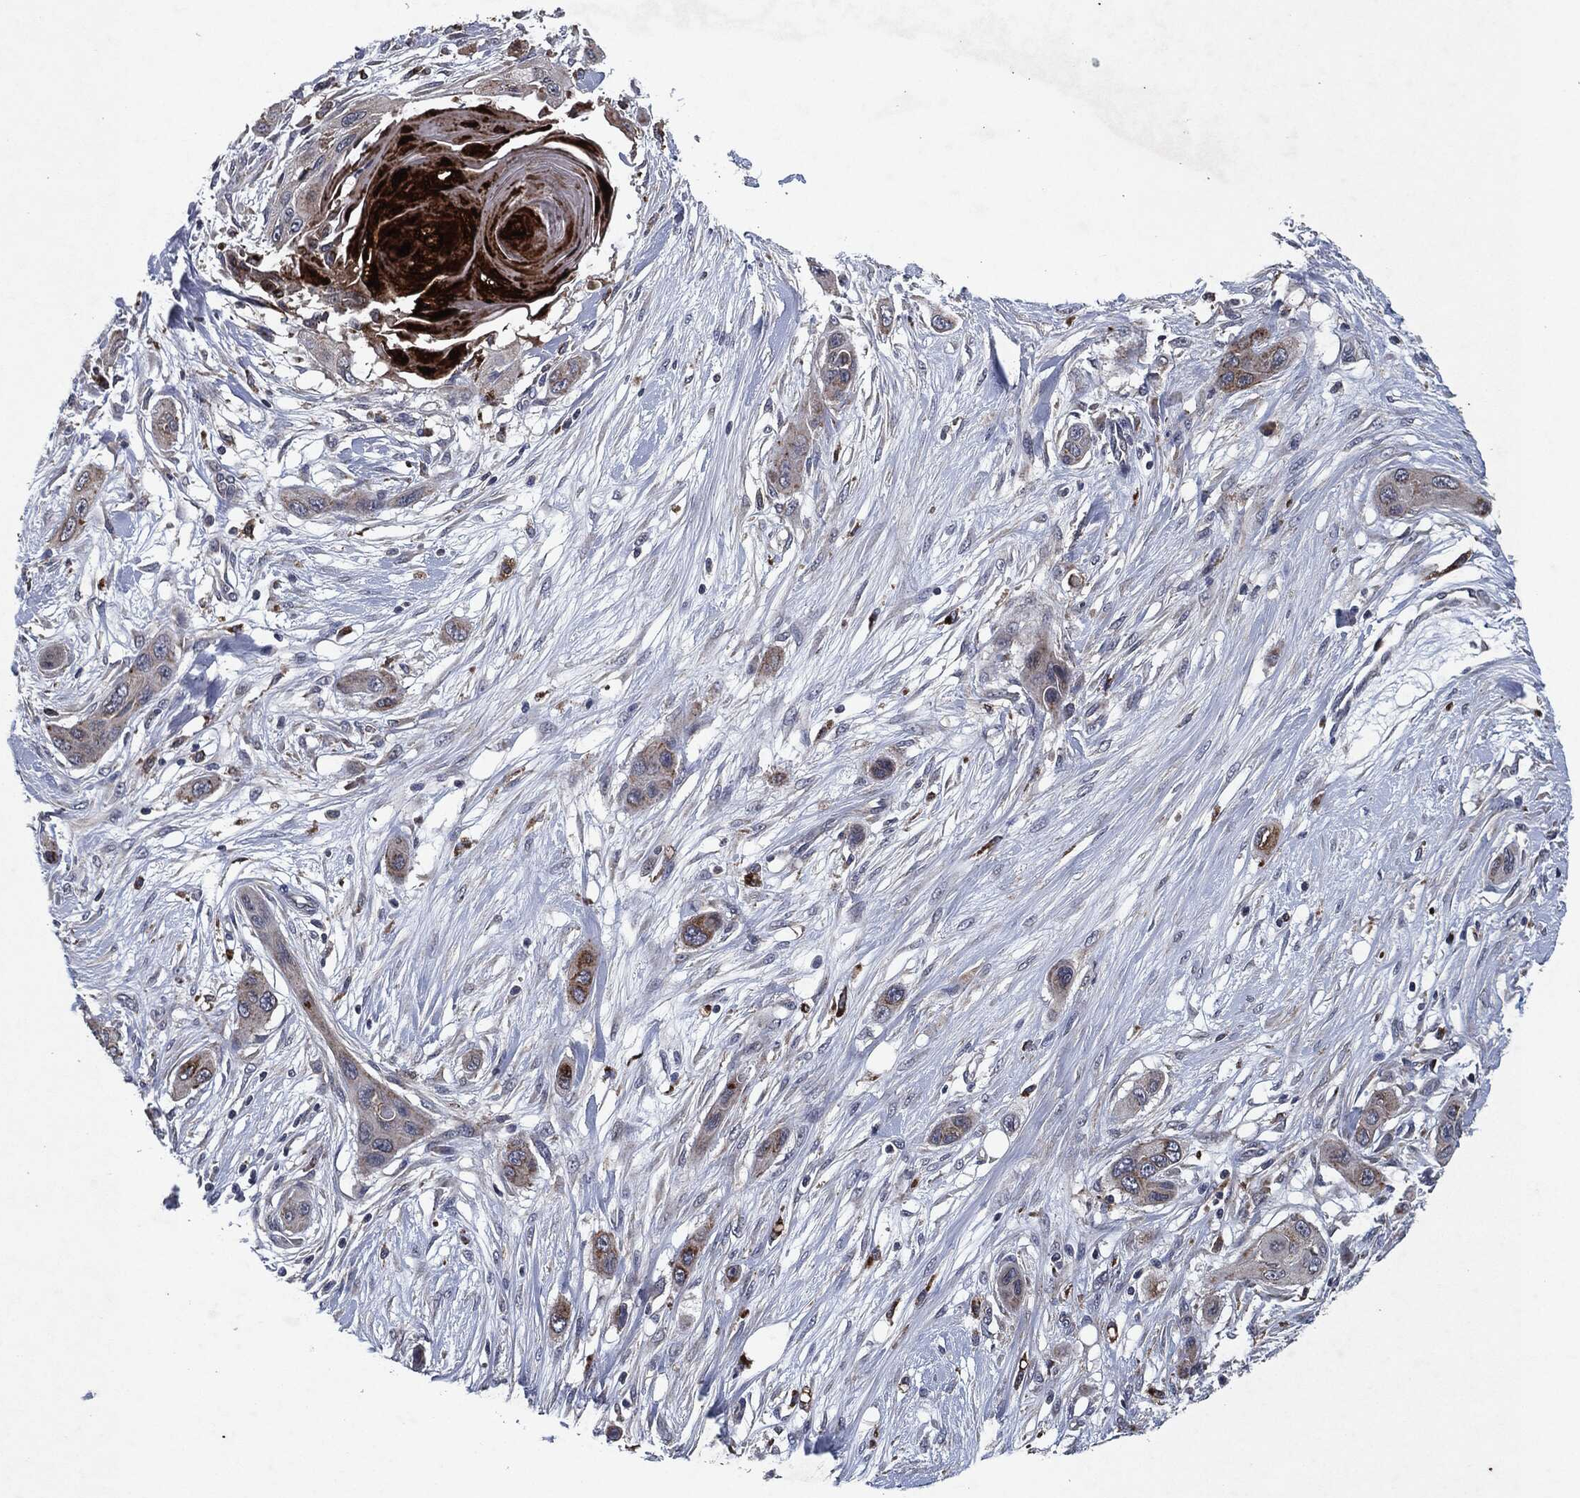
{"staining": {"intensity": "moderate", "quantity": "<25%", "location": "cytoplasmic/membranous"}, "tissue": "skin cancer", "cell_type": "Tumor cells", "image_type": "cancer", "snomed": [{"axis": "morphology", "description": "Squamous cell carcinoma, NOS"}, {"axis": "topography", "description": "Skin"}], "caption": "Skin cancer (squamous cell carcinoma) was stained to show a protein in brown. There is low levels of moderate cytoplasmic/membranous staining in about <25% of tumor cells.", "gene": "SLC31A2", "patient": {"sex": "male", "age": 79}}